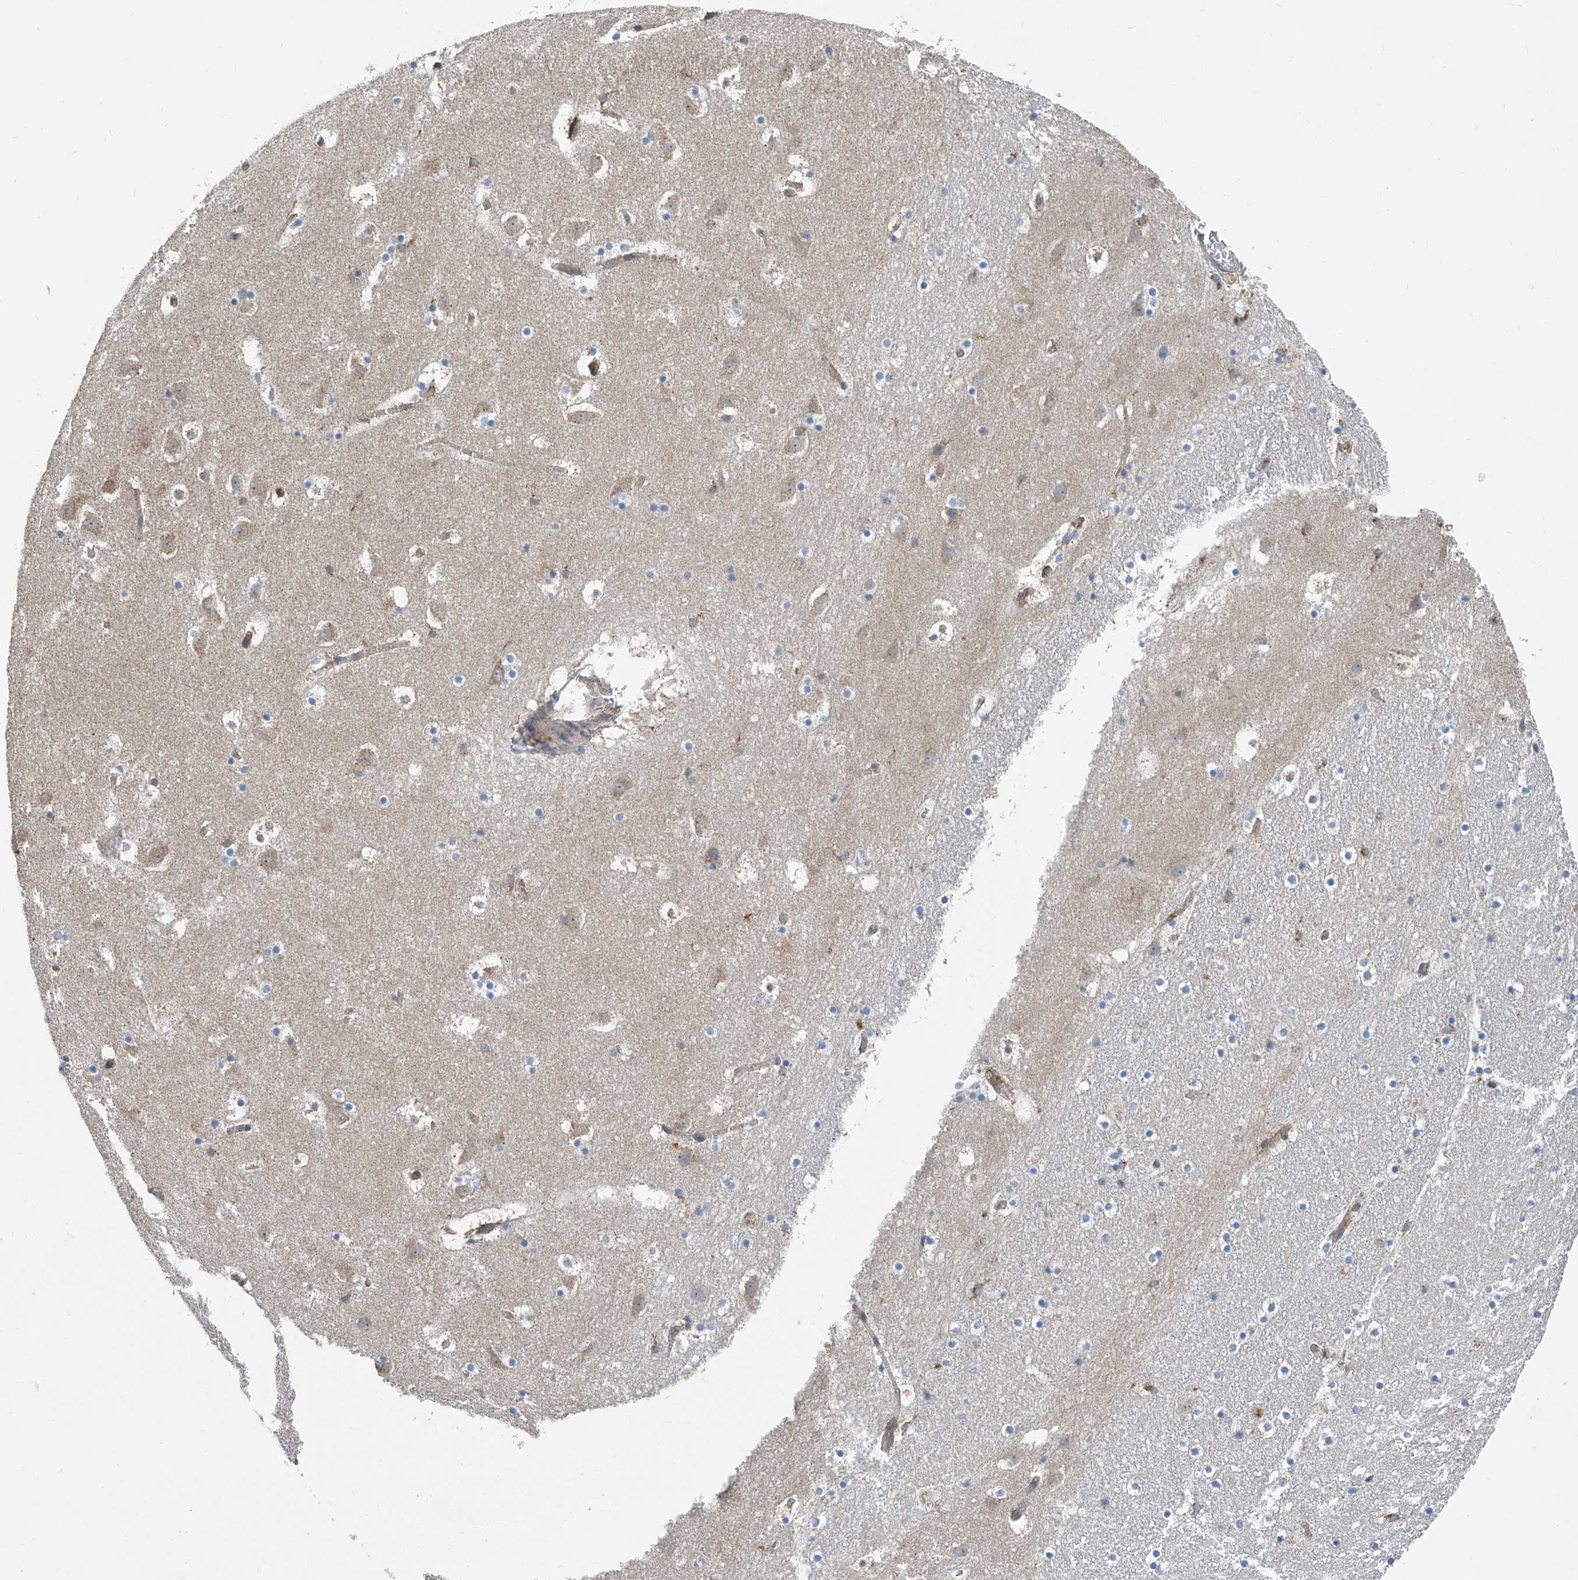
{"staining": {"intensity": "weak", "quantity": "<25%", "location": "cytoplasmic/membranous"}, "tissue": "caudate", "cell_type": "Glial cells", "image_type": "normal", "snomed": [{"axis": "morphology", "description": "Normal tissue, NOS"}, {"axis": "topography", "description": "Lateral ventricle wall"}], "caption": "Image shows no protein staining in glial cells of normal caudate. The staining was performed using DAB (3,3'-diaminobenzidine) to visualize the protein expression in brown, while the nuclei were stained in blue with hematoxylin (Magnification: 20x).", "gene": "TRIM38", "patient": {"sex": "male", "age": 45}}